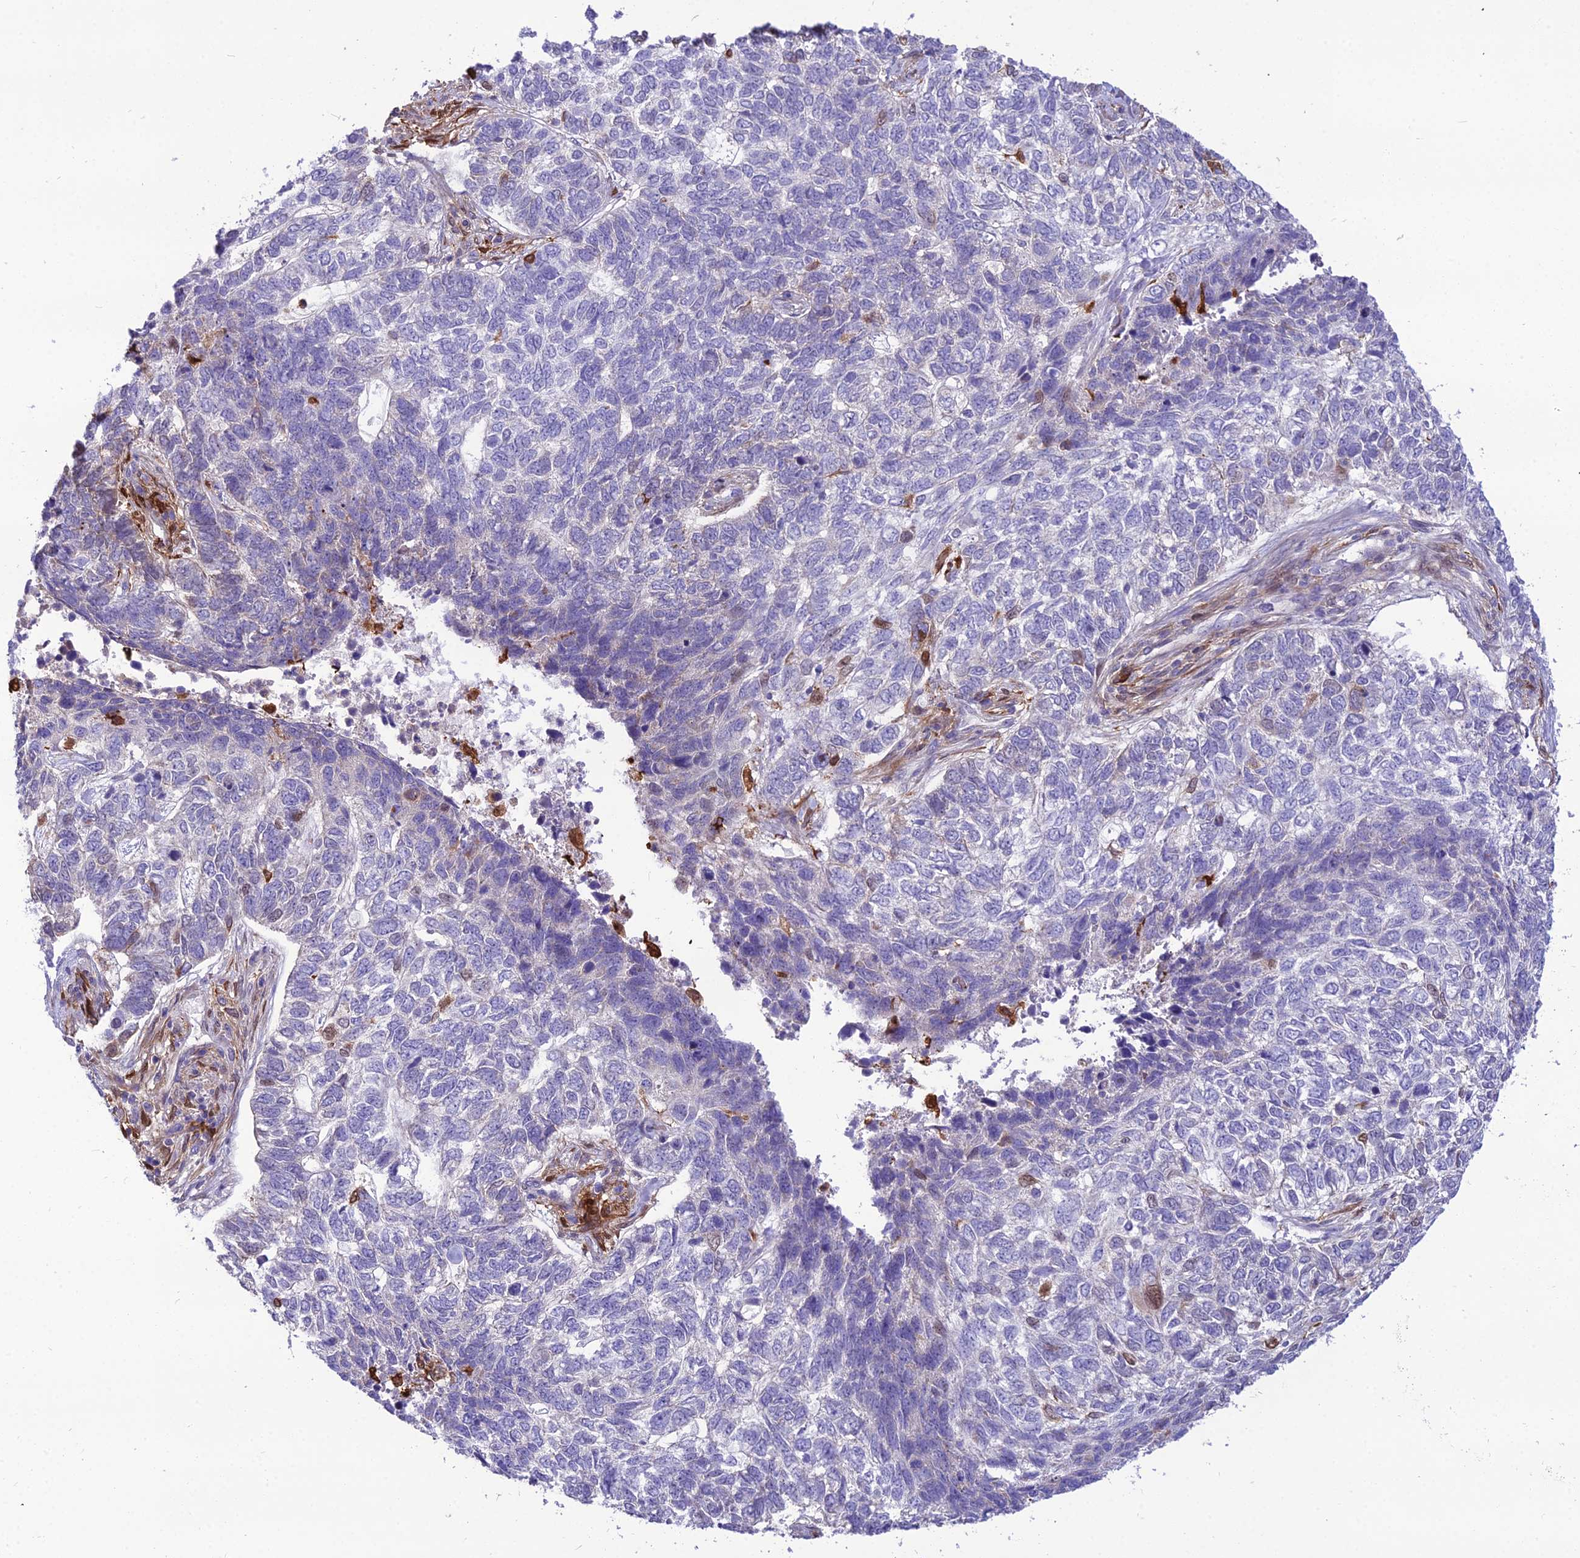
{"staining": {"intensity": "negative", "quantity": "none", "location": "none"}, "tissue": "skin cancer", "cell_type": "Tumor cells", "image_type": "cancer", "snomed": [{"axis": "morphology", "description": "Basal cell carcinoma"}, {"axis": "topography", "description": "Skin"}], "caption": "Tumor cells are negative for brown protein staining in skin cancer.", "gene": "MB21D2", "patient": {"sex": "female", "age": 65}}